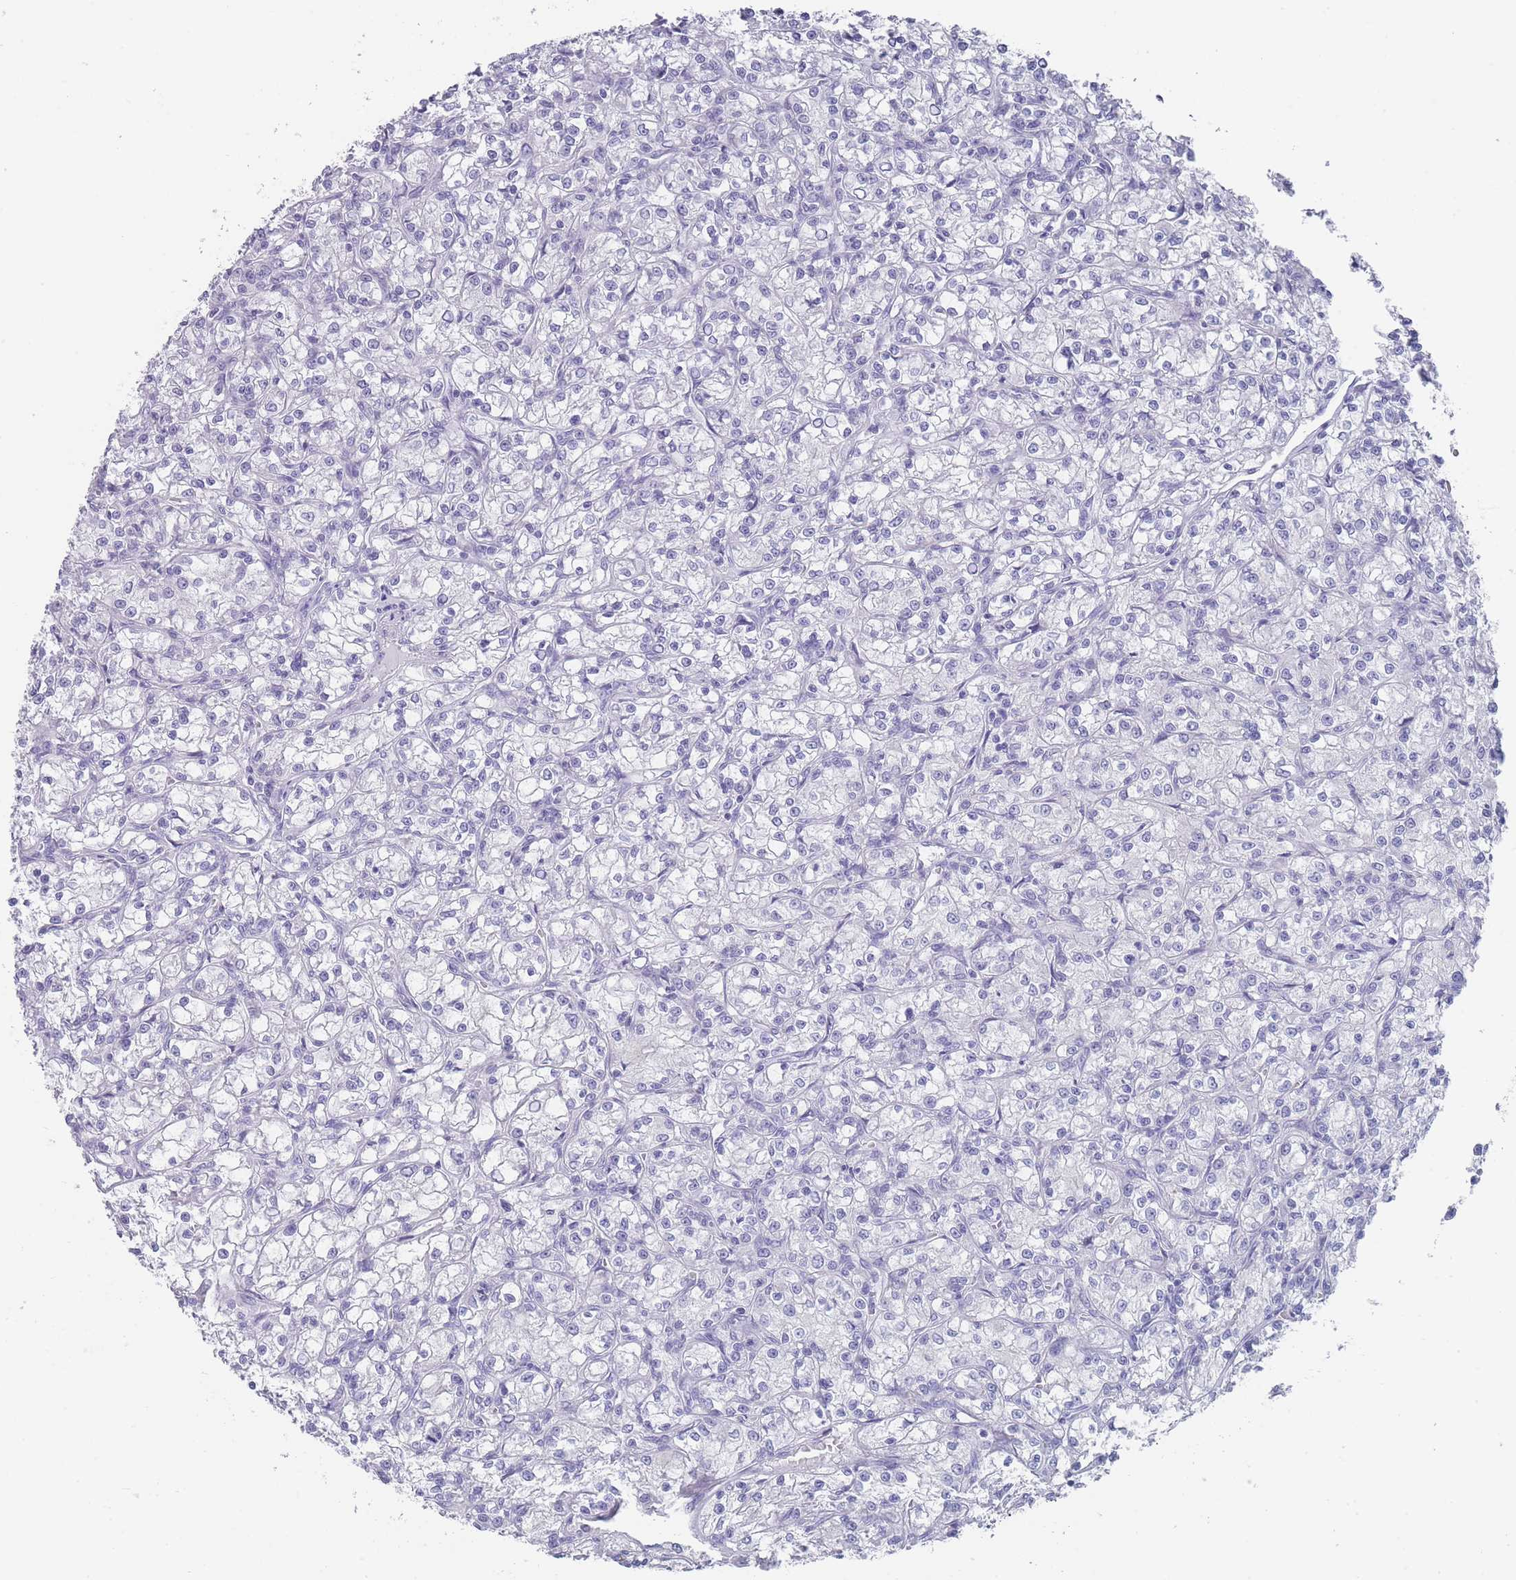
{"staining": {"intensity": "negative", "quantity": "none", "location": "none"}, "tissue": "renal cancer", "cell_type": "Tumor cells", "image_type": "cancer", "snomed": [{"axis": "morphology", "description": "Adenocarcinoma, NOS"}, {"axis": "topography", "description": "Kidney"}], "caption": "High magnification brightfield microscopy of renal cancer (adenocarcinoma) stained with DAB (3,3'-diaminobenzidine) (brown) and counterstained with hematoxylin (blue): tumor cells show no significant expression.", "gene": "RAB2B", "patient": {"sex": "female", "age": 59}}